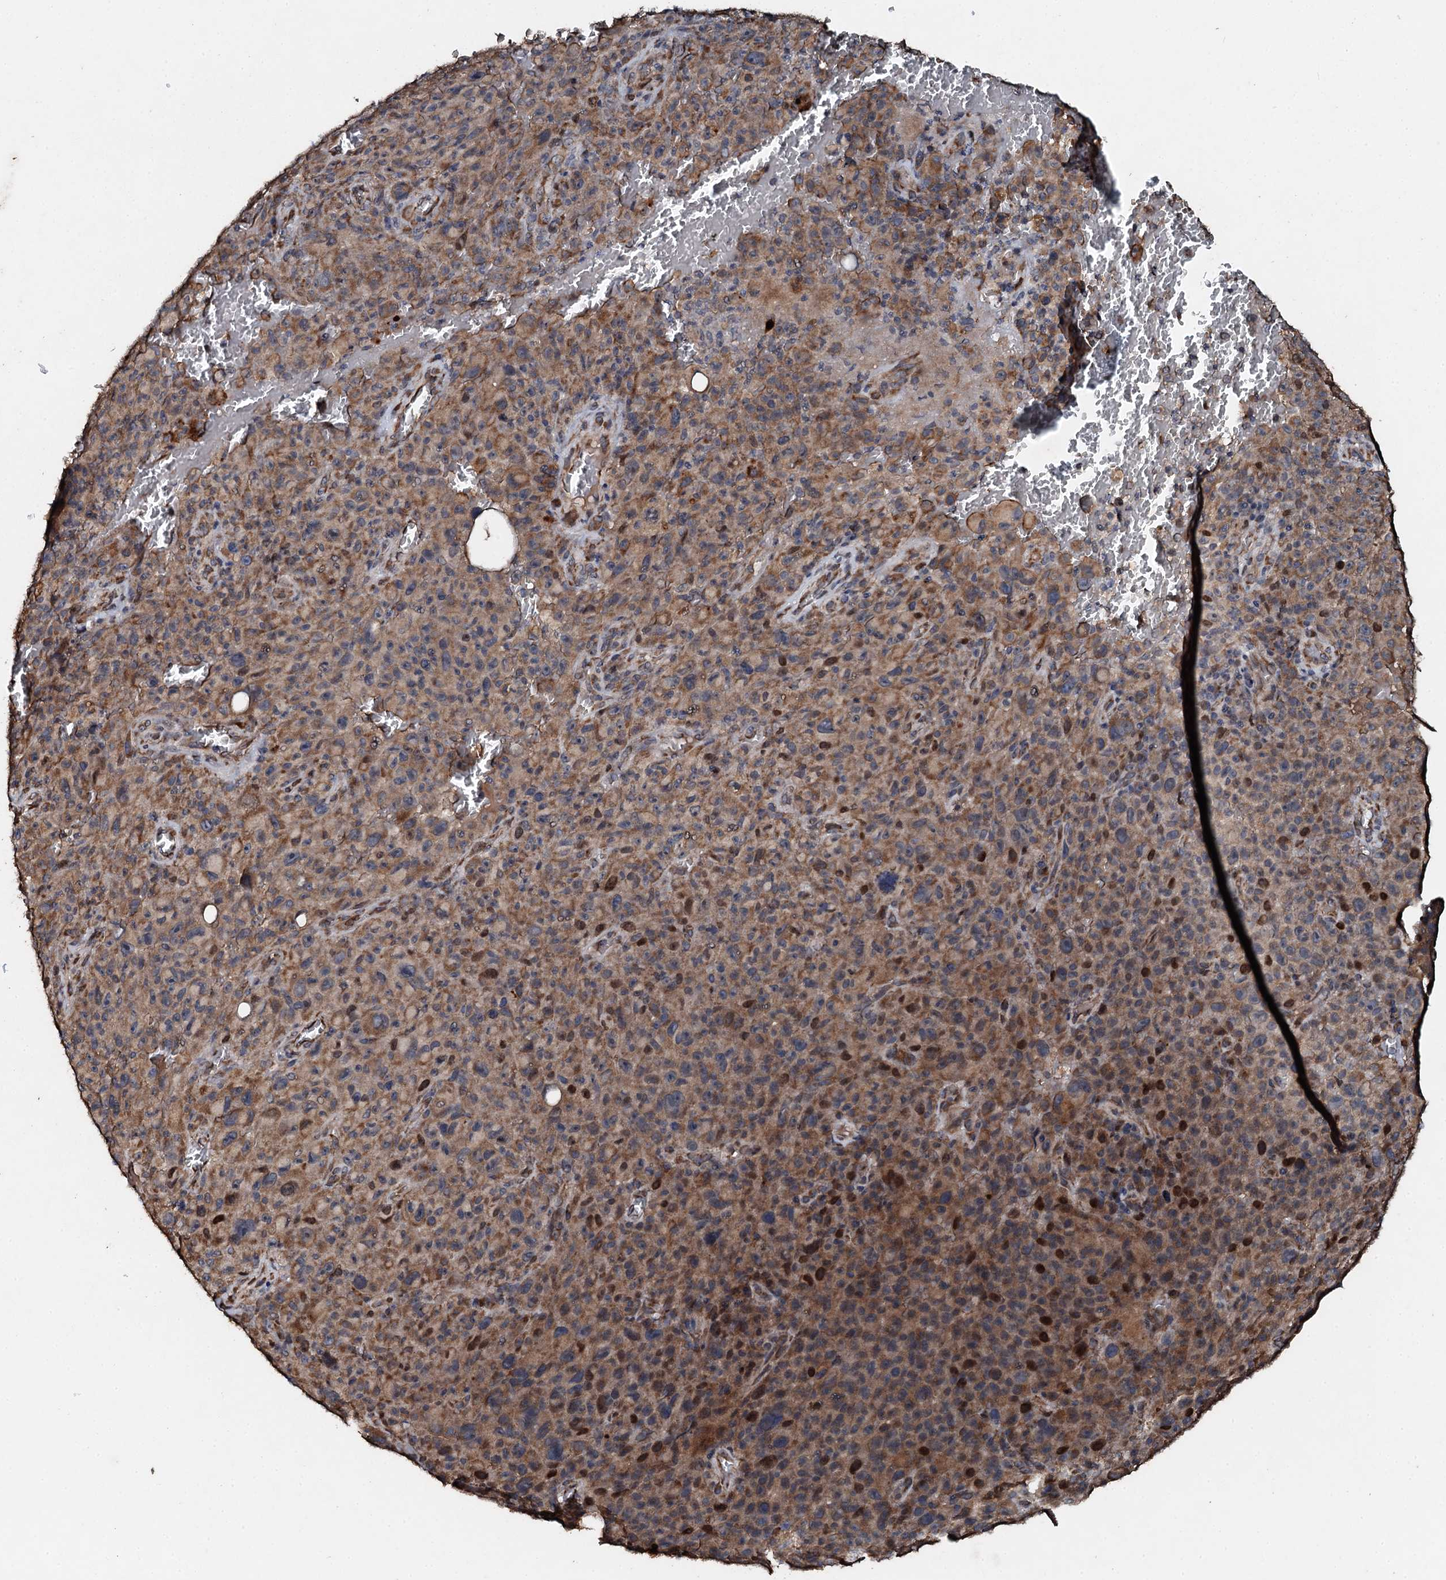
{"staining": {"intensity": "moderate", "quantity": ">75%", "location": "cytoplasmic/membranous"}, "tissue": "melanoma", "cell_type": "Tumor cells", "image_type": "cancer", "snomed": [{"axis": "morphology", "description": "Malignant melanoma, NOS"}, {"axis": "topography", "description": "Skin"}], "caption": "Immunohistochemical staining of melanoma displays medium levels of moderate cytoplasmic/membranous expression in about >75% of tumor cells.", "gene": "ADAMTS10", "patient": {"sex": "female", "age": 82}}